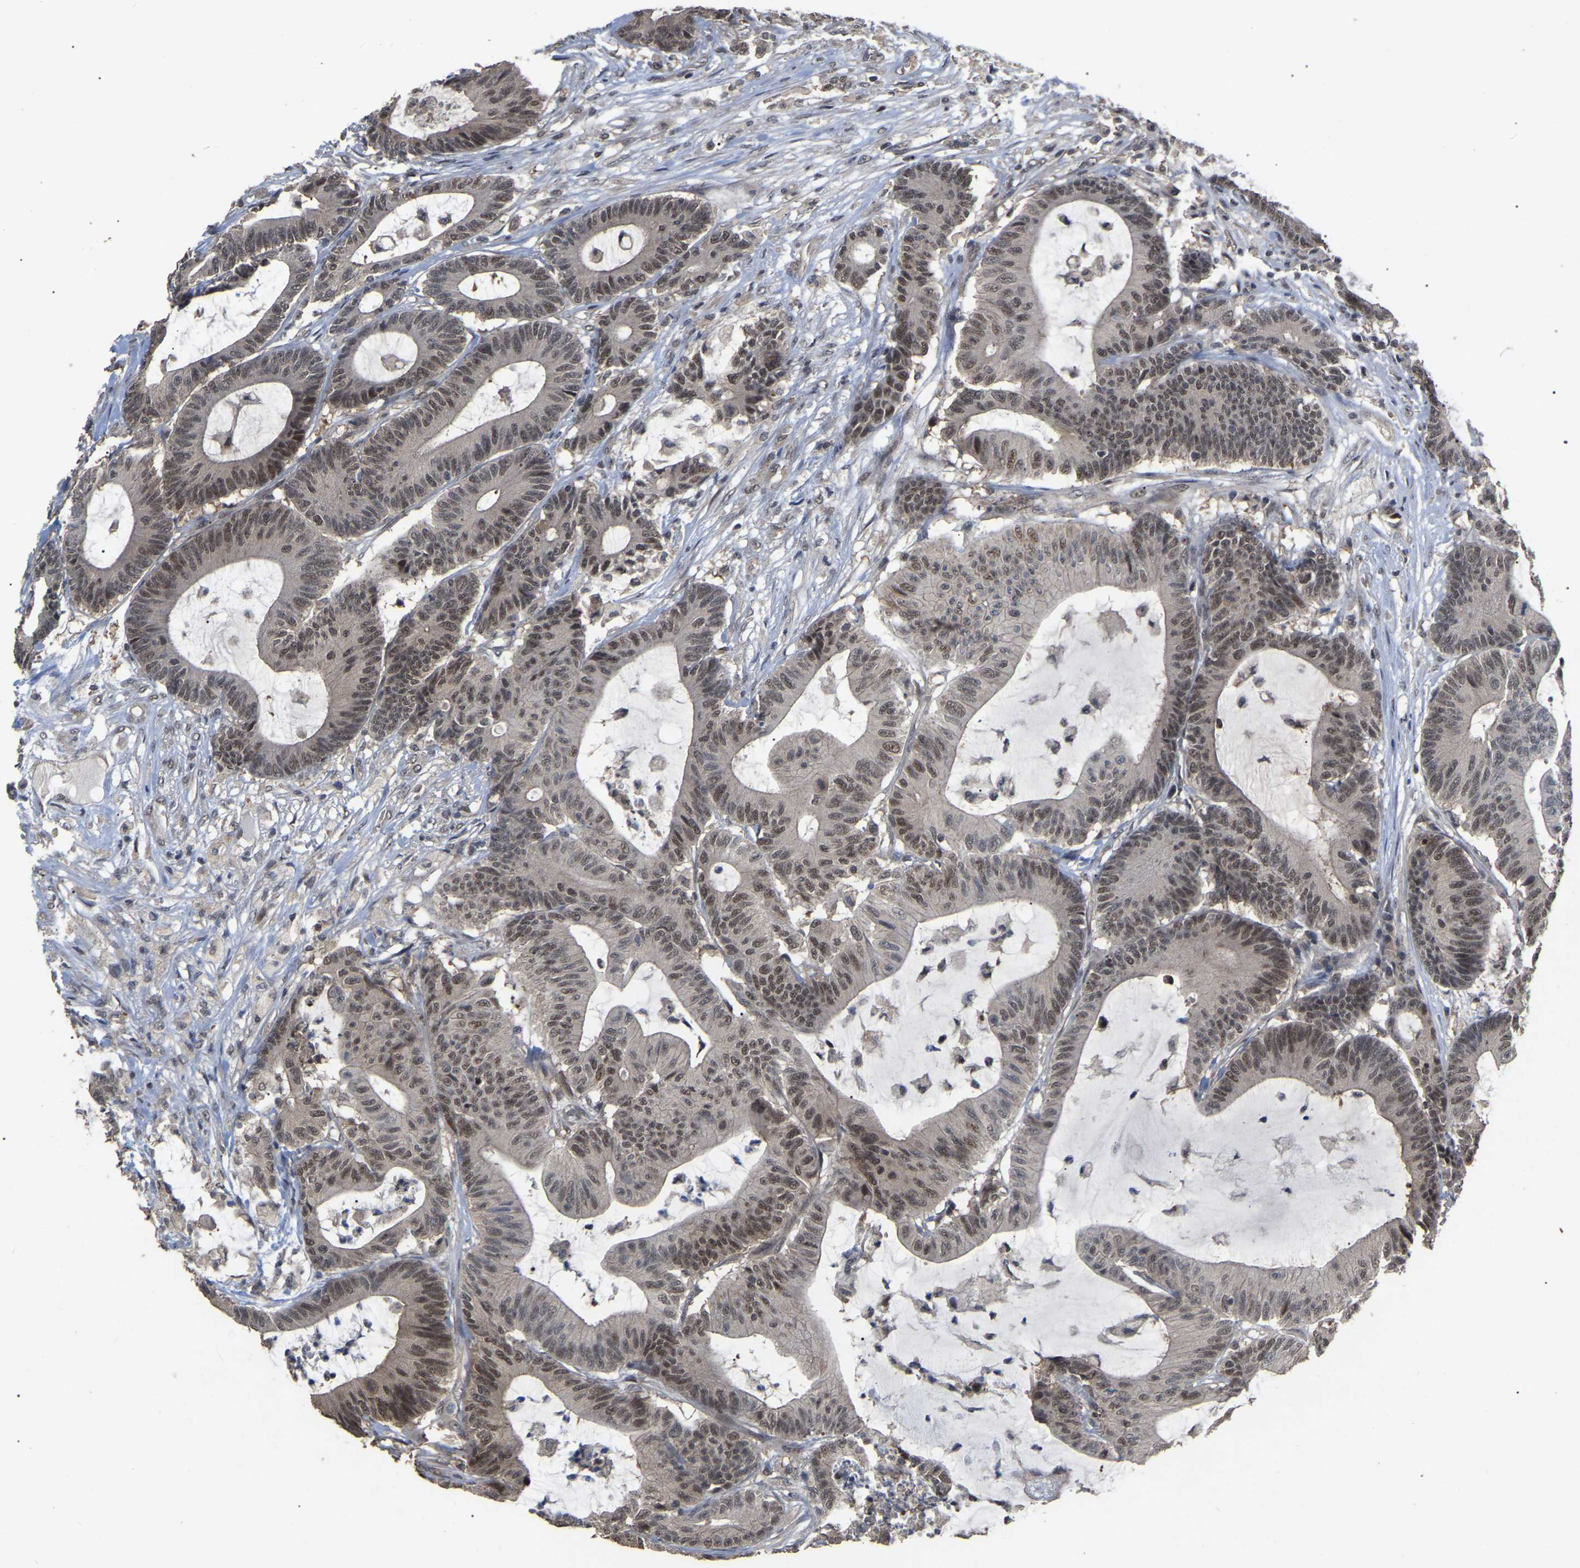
{"staining": {"intensity": "moderate", "quantity": ">75%", "location": "nuclear"}, "tissue": "colorectal cancer", "cell_type": "Tumor cells", "image_type": "cancer", "snomed": [{"axis": "morphology", "description": "Adenocarcinoma, NOS"}, {"axis": "topography", "description": "Colon"}], "caption": "IHC (DAB (3,3'-diaminobenzidine)) staining of human colorectal cancer displays moderate nuclear protein expression in about >75% of tumor cells. (DAB (3,3'-diaminobenzidine) IHC with brightfield microscopy, high magnification).", "gene": "JAZF1", "patient": {"sex": "female", "age": 84}}